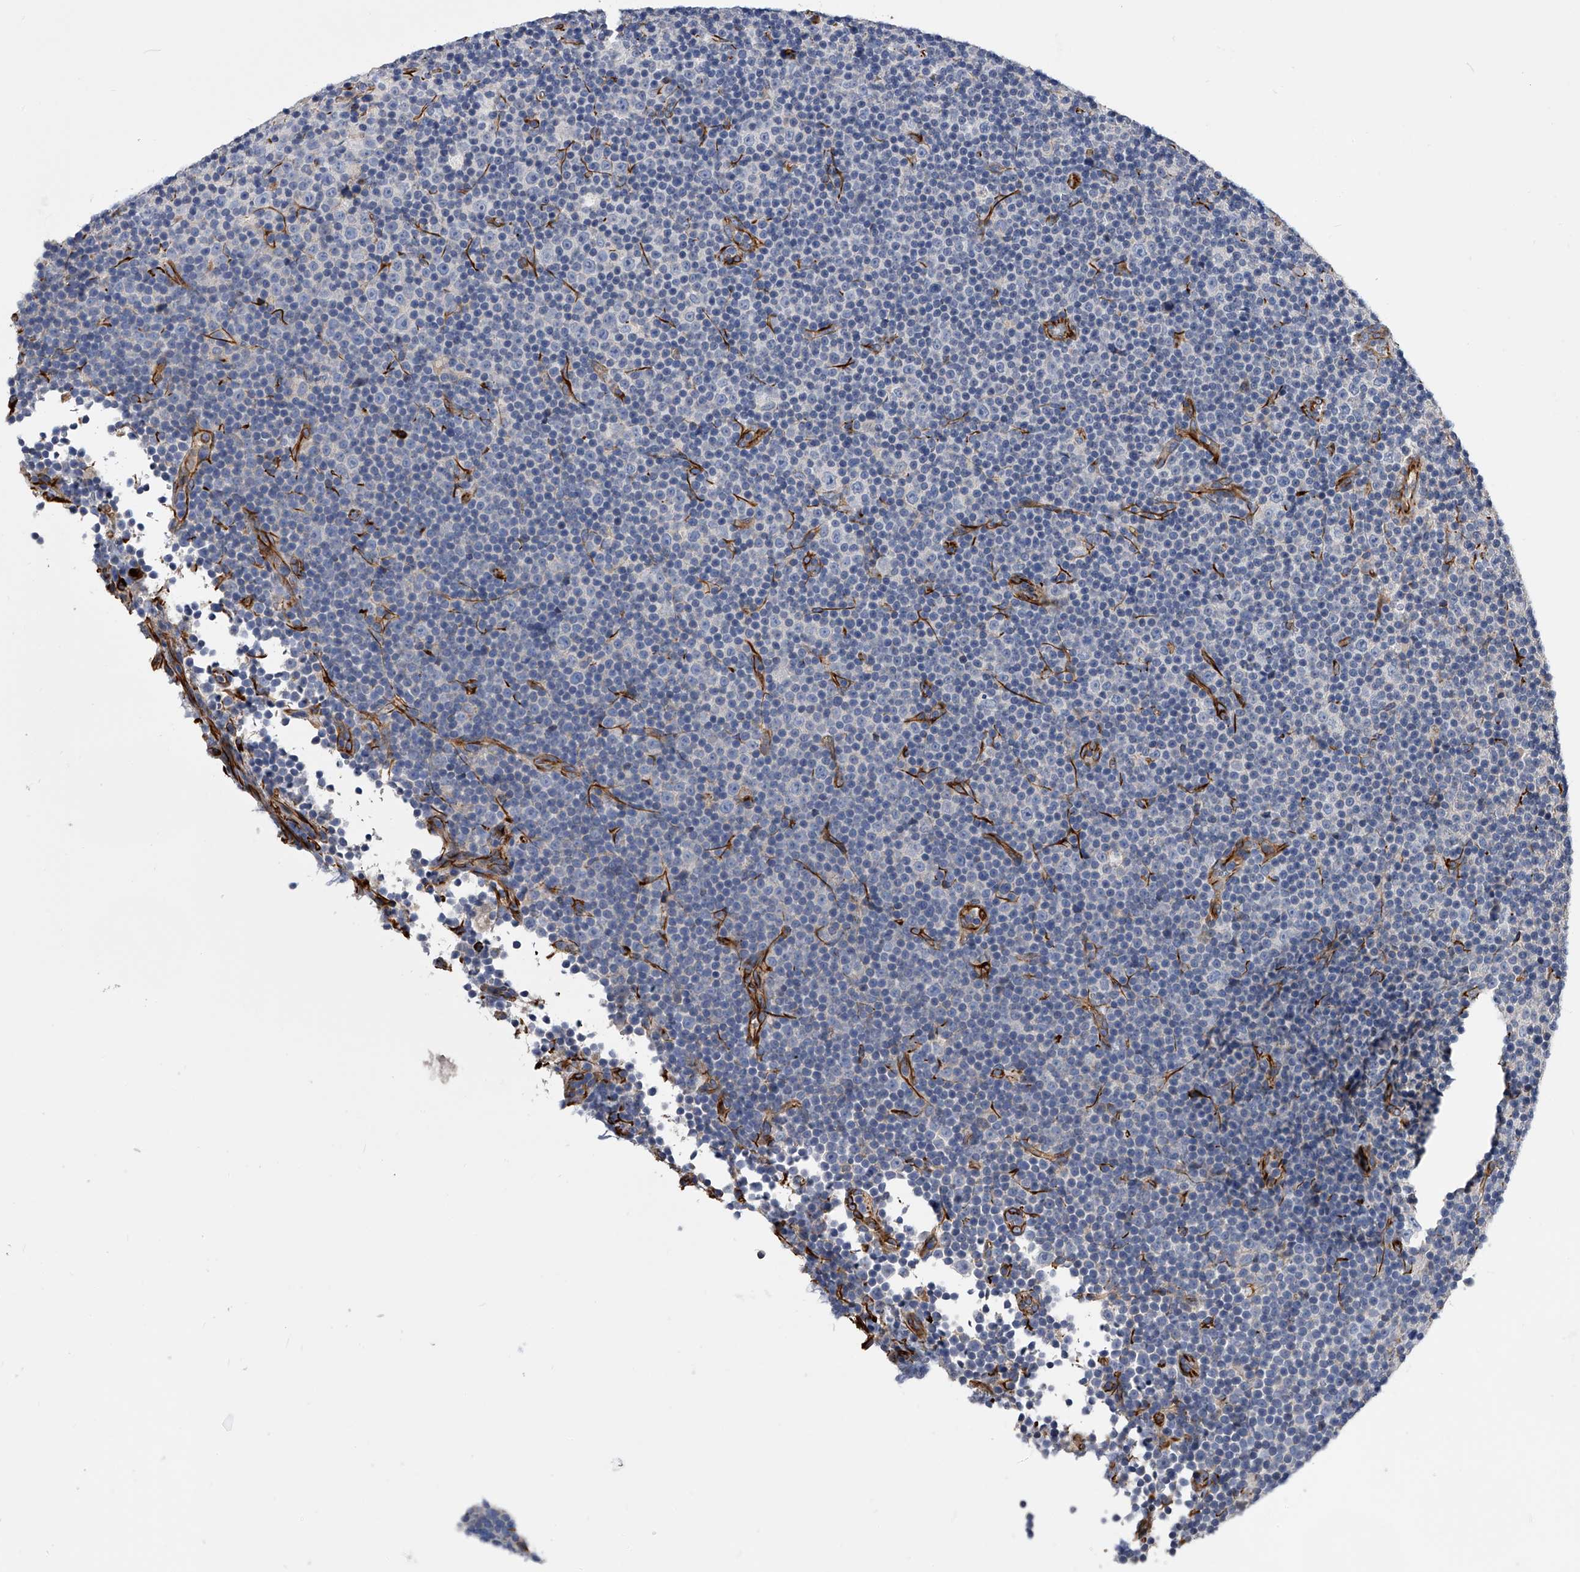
{"staining": {"intensity": "negative", "quantity": "none", "location": "none"}, "tissue": "lymphoma", "cell_type": "Tumor cells", "image_type": "cancer", "snomed": [{"axis": "morphology", "description": "Malignant lymphoma, non-Hodgkin's type, Low grade"}, {"axis": "topography", "description": "Lymph node"}], "caption": "Immunohistochemical staining of low-grade malignant lymphoma, non-Hodgkin's type exhibits no significant positivity in tumor cells.", "gene": "EFCAB7", "patient": {"sex": "female", "age": 67}}